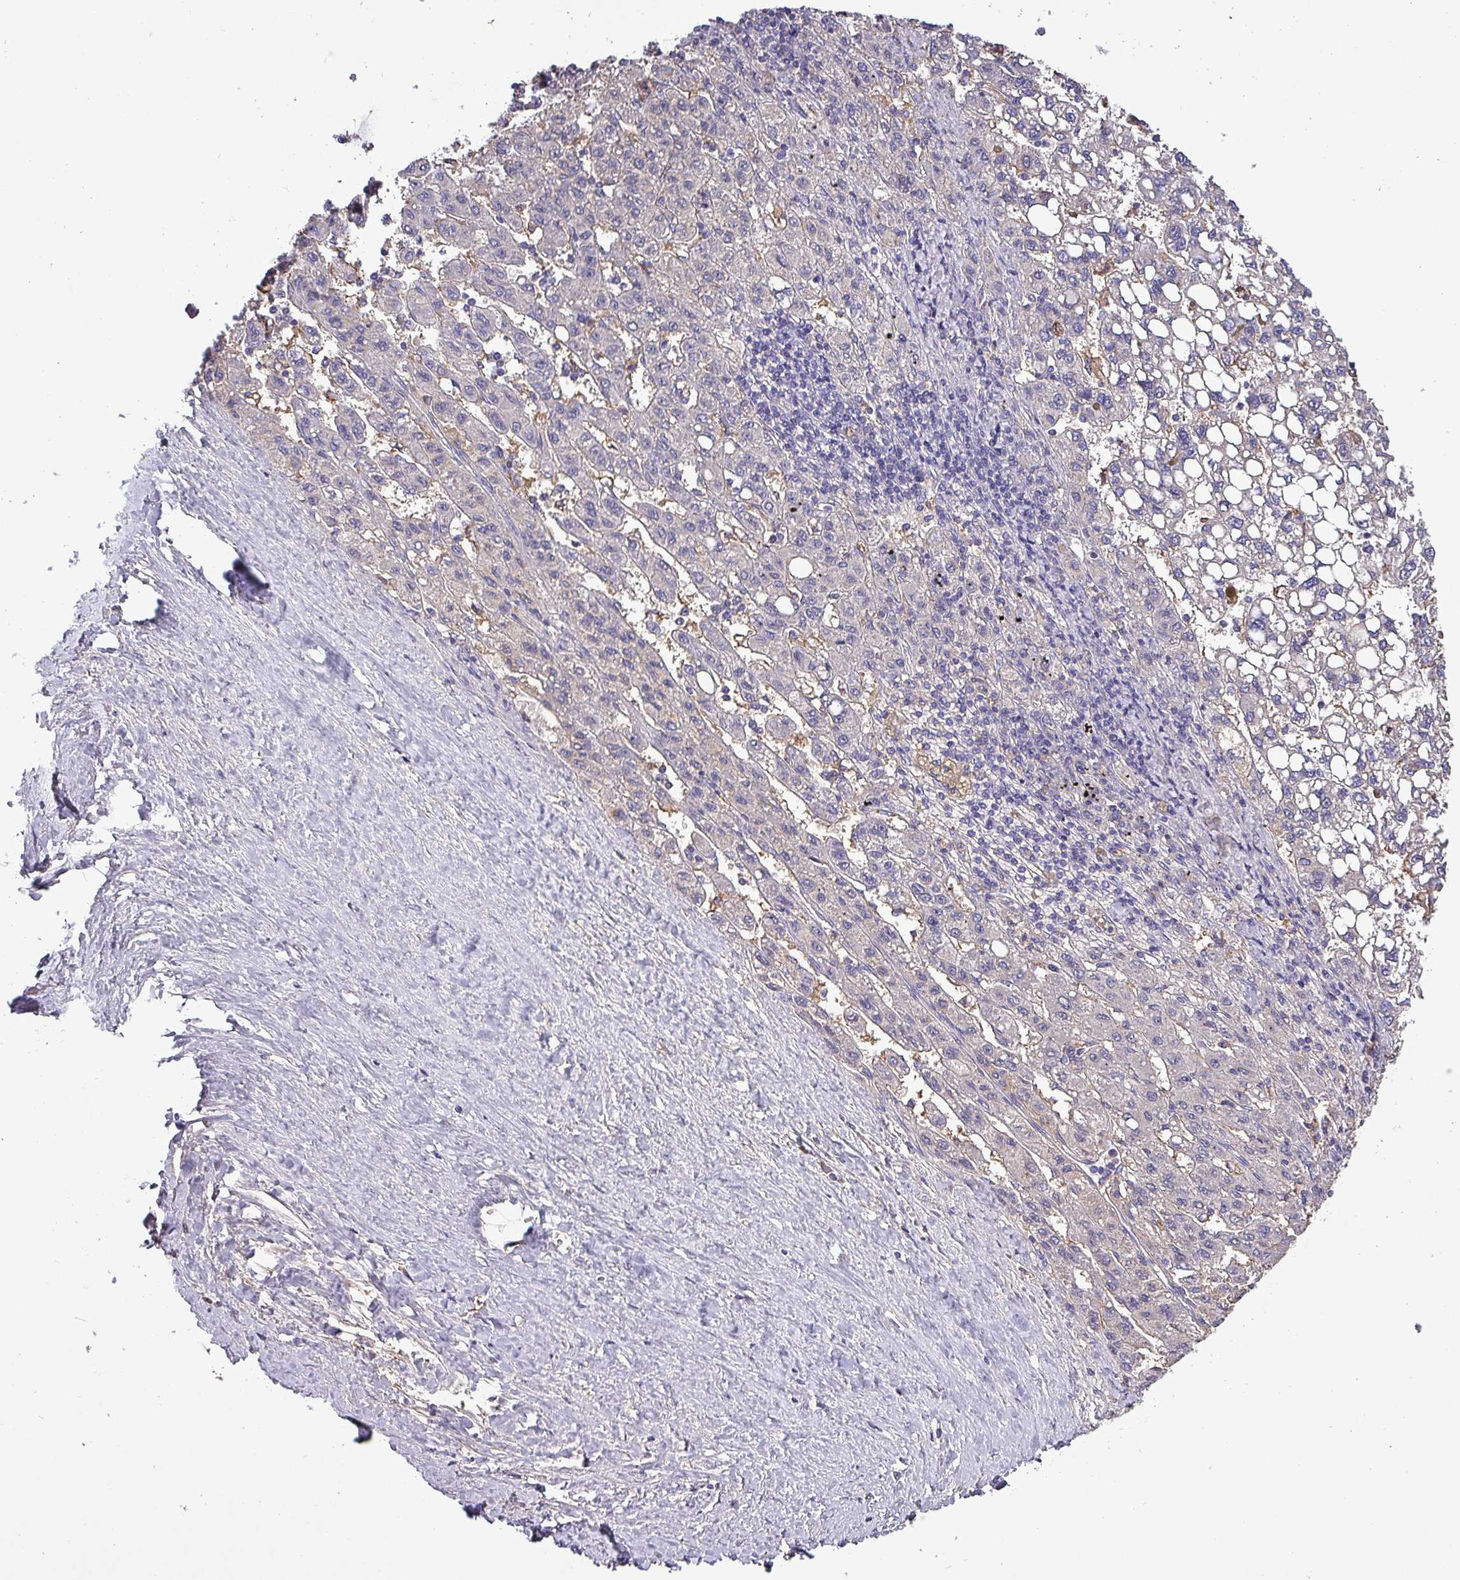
{"staining": {"intensity": "negative", "quantity": "none", "location": "none"}, "tissue": "liver cancer", "cell_type": "Tumor cells", "image_type": "cancer", "snomed": [{"axis": "morphology", "description": "Carcinoma, Hepatocellular, NOS"}, {"axis": "topography", "description": "Liver"}], "caption": "Protein analysis of liver hepatocellular carcinoma demonstrates no significant staining in tumor cells.", "gene": "HTRA4", "patient": {"sex": "female", "age": 82}}